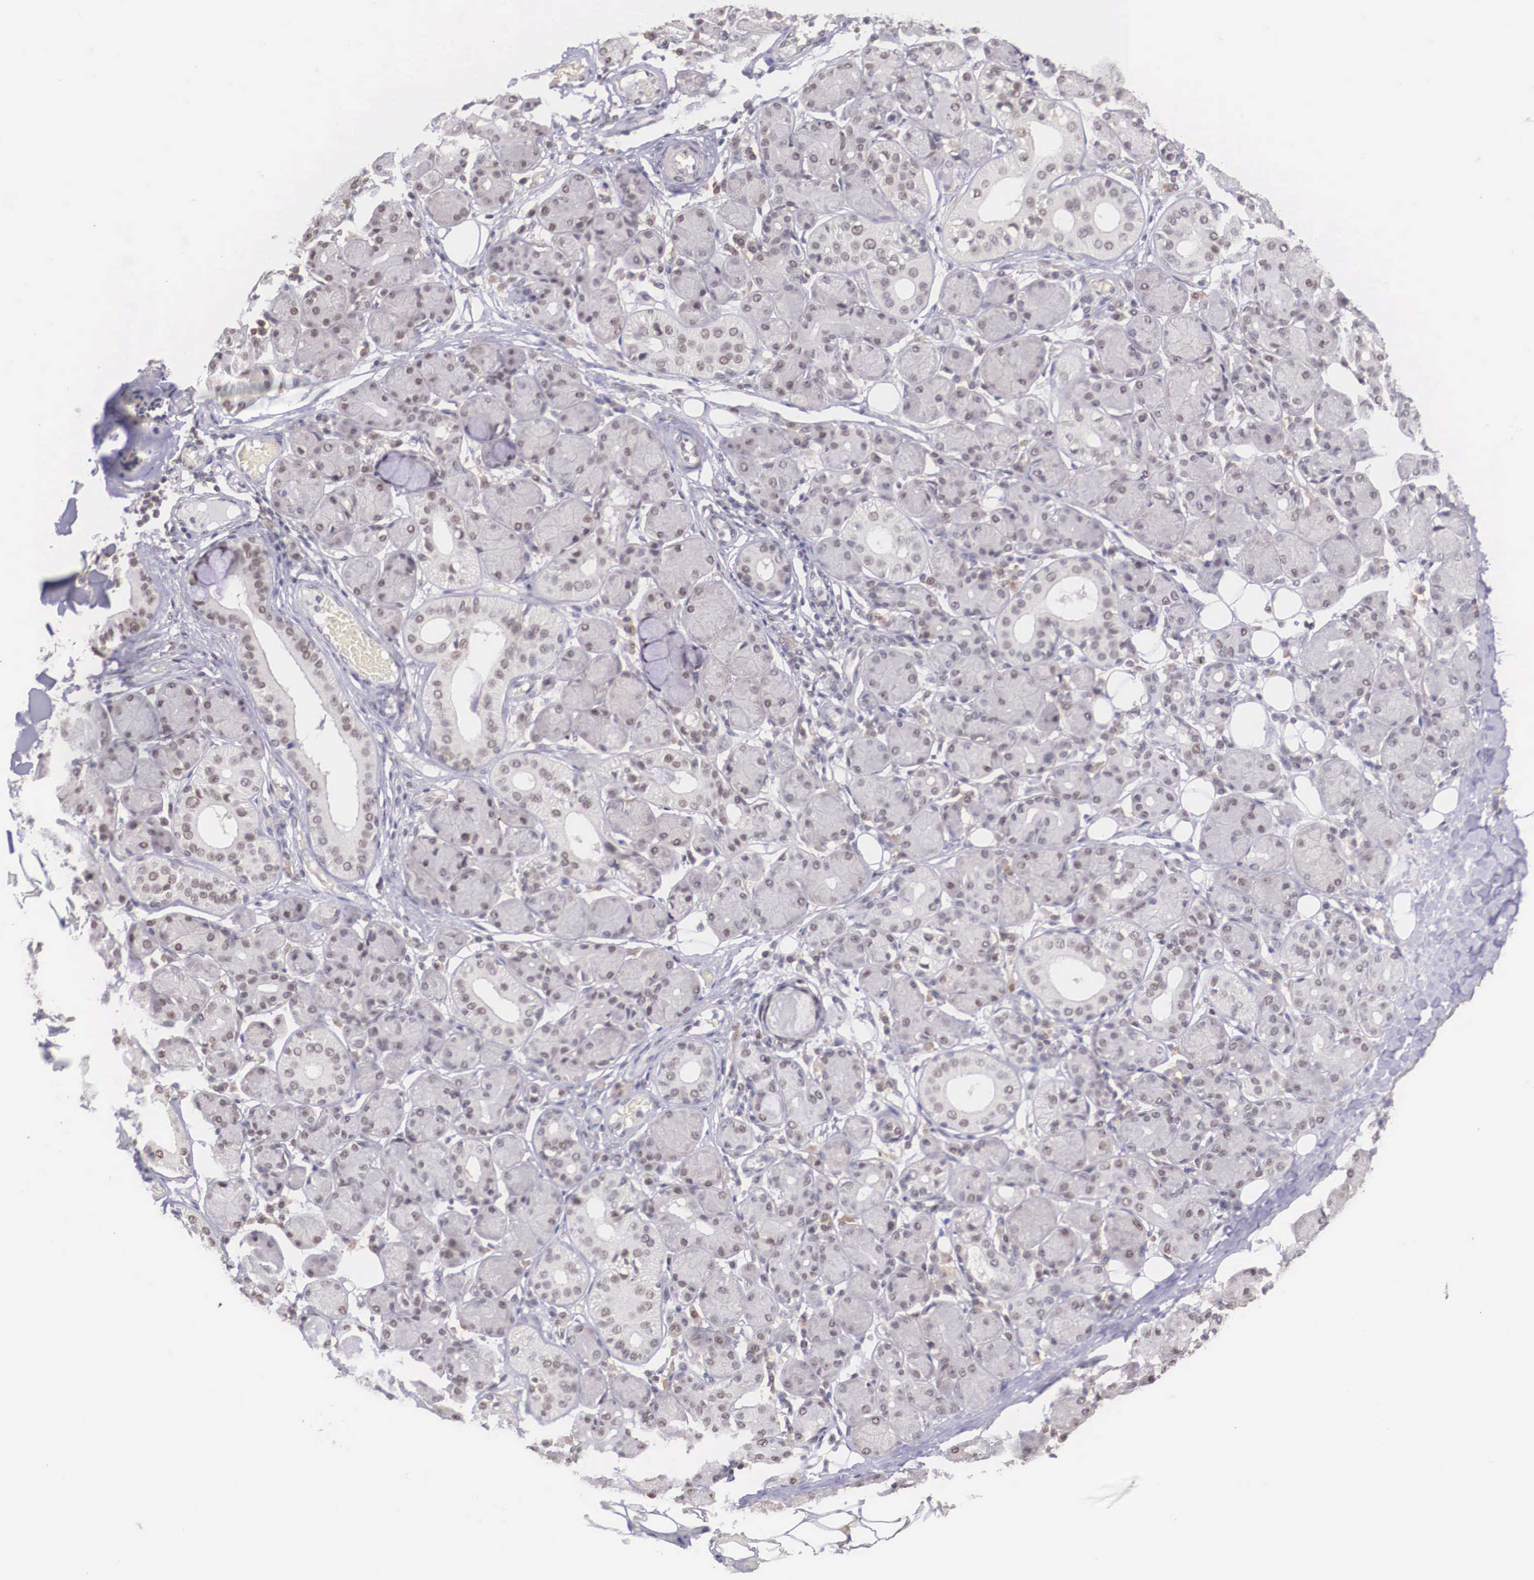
{"staining": {"intensity": "weak", "quantity": "<25%", "location": "nuclear"}, "tissue": "salivary gland", "cell_type": "Glandular cells", "image_type": "normal", "snomed": [{"axis": "morphology", "description": "Normal tissue, NOS"}, {"axis": "topography", "description": "Salivary gland"}, {"axis": "topography", "description": "Peripheral nerve tissue"}], "caption": "Immunohistochemical staining of normal human salivary gland displays no significant expression in glandular cells. (Brightfield microscopy of DAB (3,3'-diaminobenzidine) immunohistochemistry (IHC) at high magnification).", "gene": "ZNF275", "patient": {"sex": "male", "age": 62}}